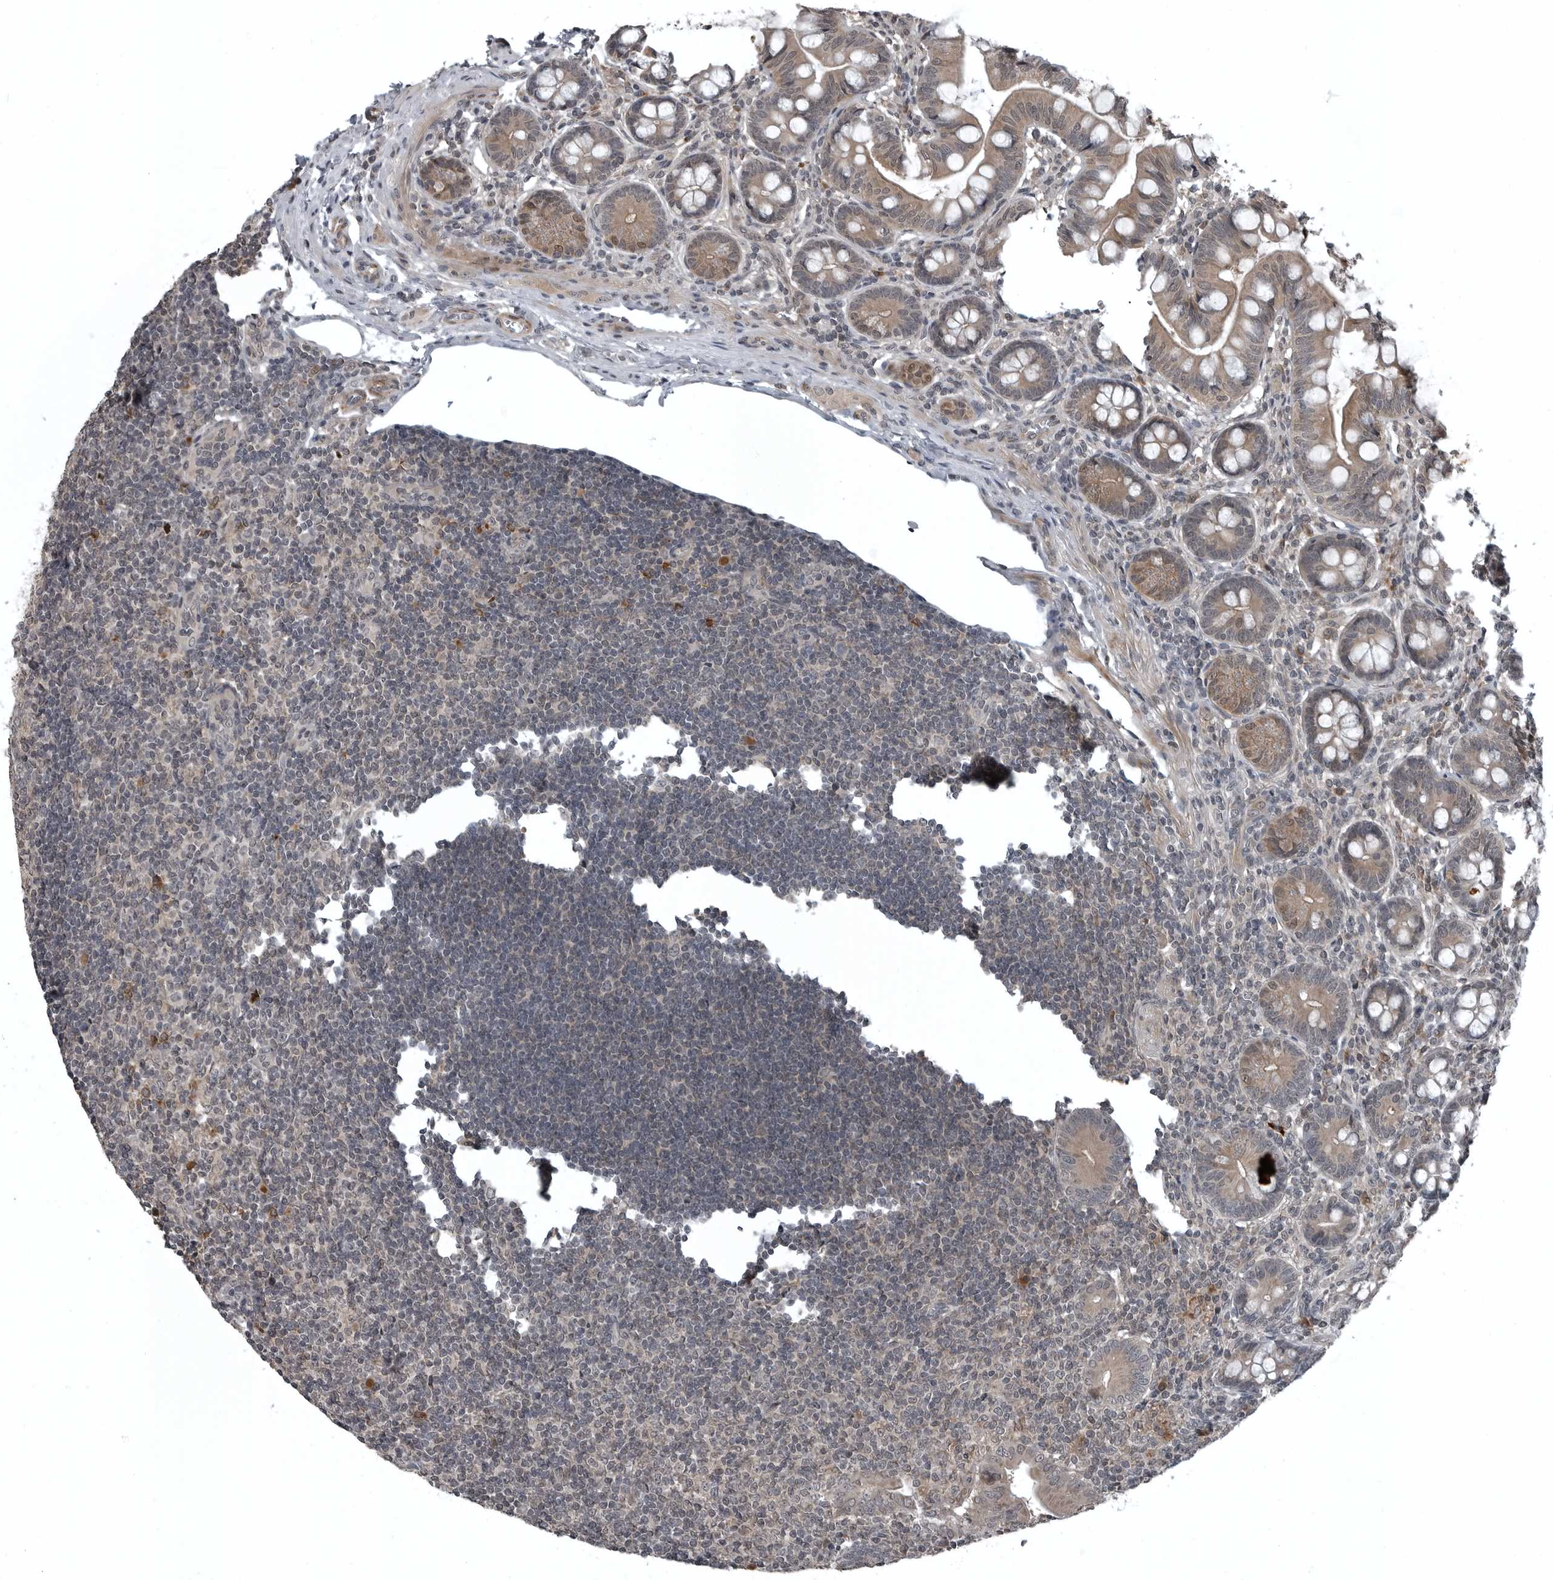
{"staining": {"intensity": "moderate", "quantity": ">75%", "location": "cytoplasmic/membranous,nuclear"}, "tissue": "small intestine", "cell_type": "Glandular cells", "image_type": "normal", "snomed": [{"axis": "morphology", "description": "Normal tissue, NOS"}, {"axis": "topography", "description": "Small intestine"}], "caption": "A histopathology image of human small intestine stained for a protein displays moderate cytoplasmic/membranous,nuclear brown staining in glandular cells. (IHC, brightfield microscopy, high magnification).", "gene": "GAK", "patient": {"sex": "male", "age": 7}}